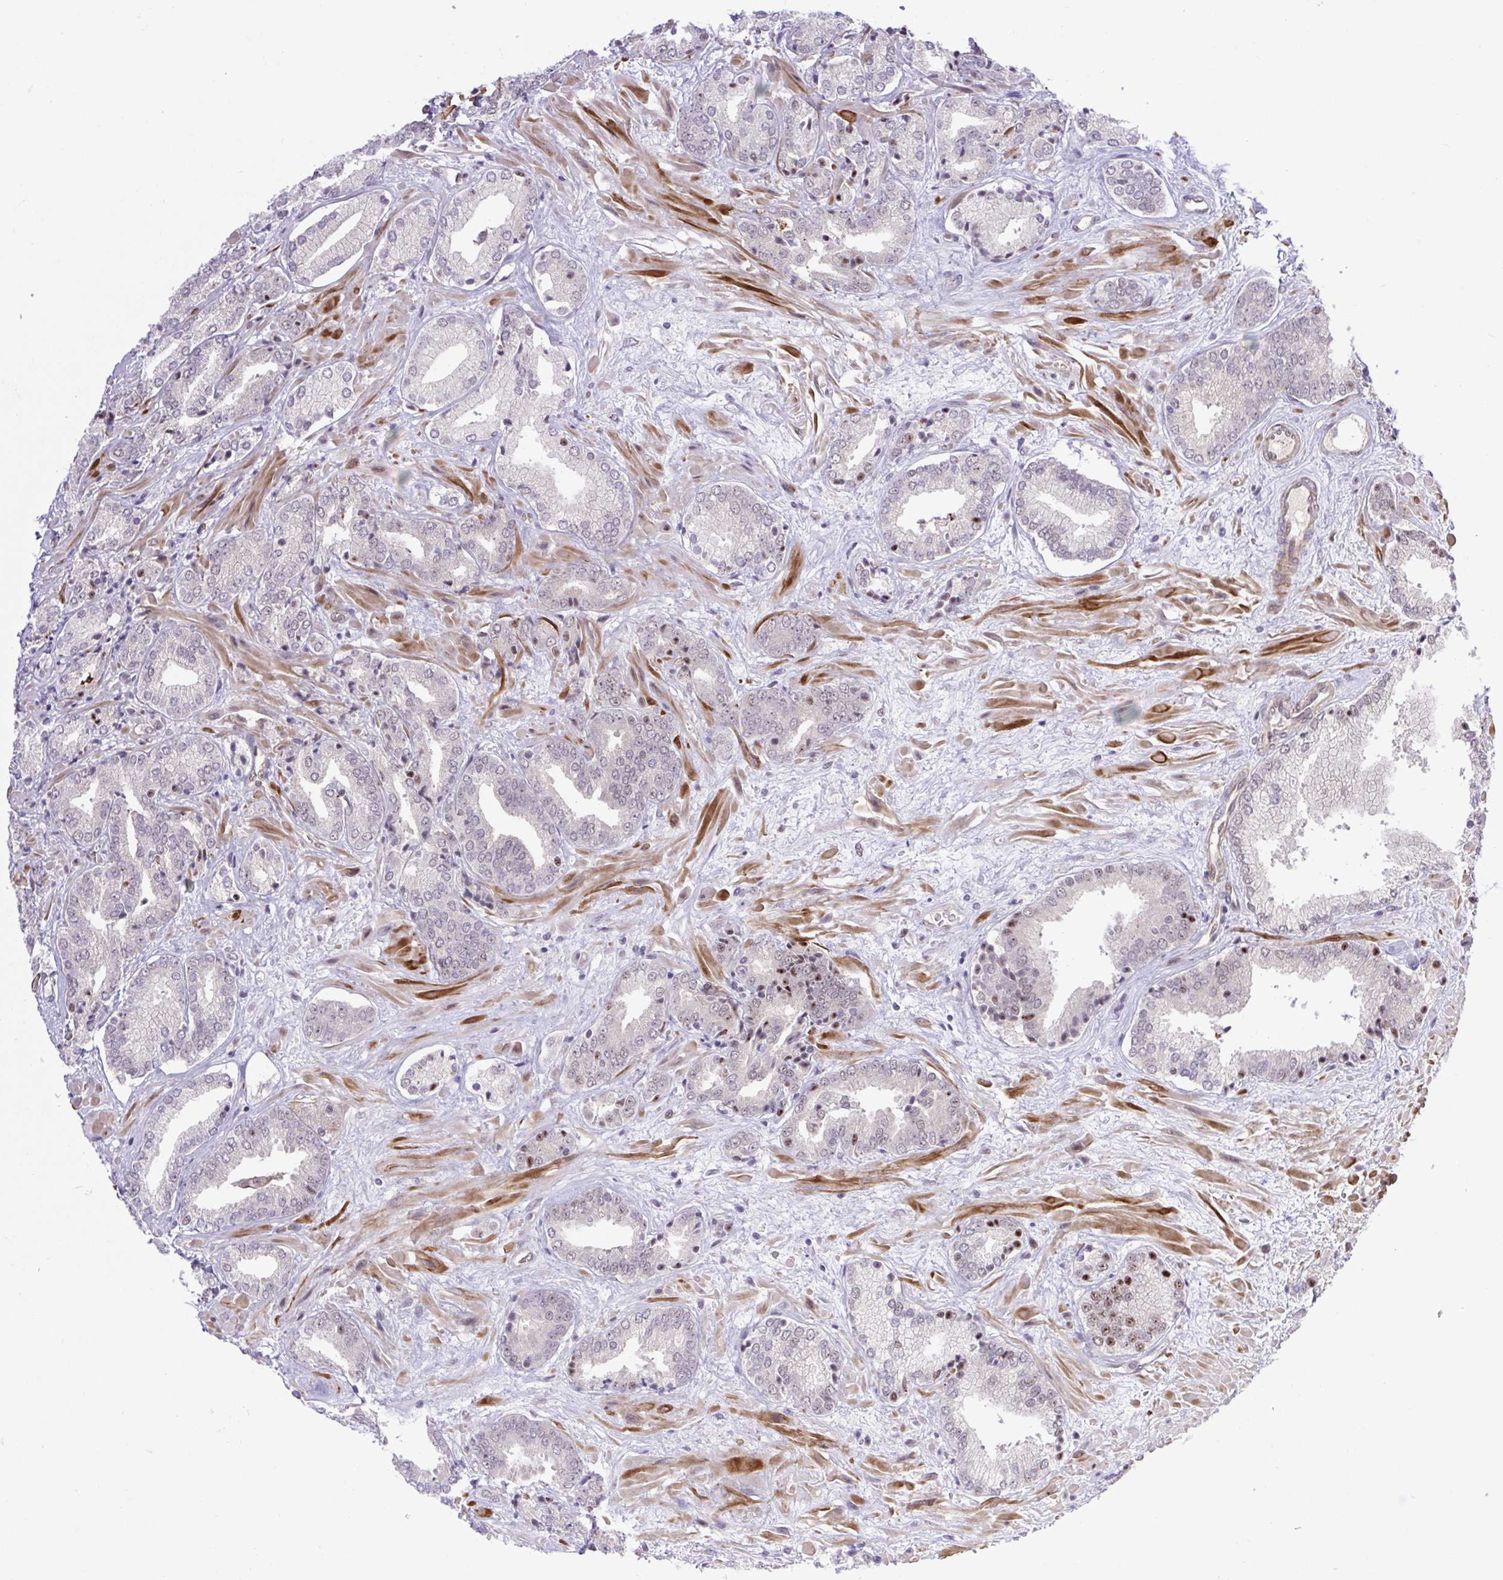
{"staining": {"intensity": "weak", "quantity": "25%-75%", "location": "nuclear"}, "tissue": "prostate cancer", "cell_type": "Tumor cells", "image_type": "cancer", "snomed": [{"axis": "morphology", "description": "Adenocarcinoma, High grade"}, {"axis": "topography", "description": "Prostate"}], "caption": "DAB (3,3'-diaminobenzidine) immunohistochemical staining of human prostate cancer demonstrates weak nuclear protein positivity in approximately 25%-75% of tumor cells. The protein of interest is stained brown, and the nuclei are stained in blue (DAB IHC with brightfield microscopy, high magnification).", "gene": "ERG", "patient": {"sex": "male", "age": 56}}